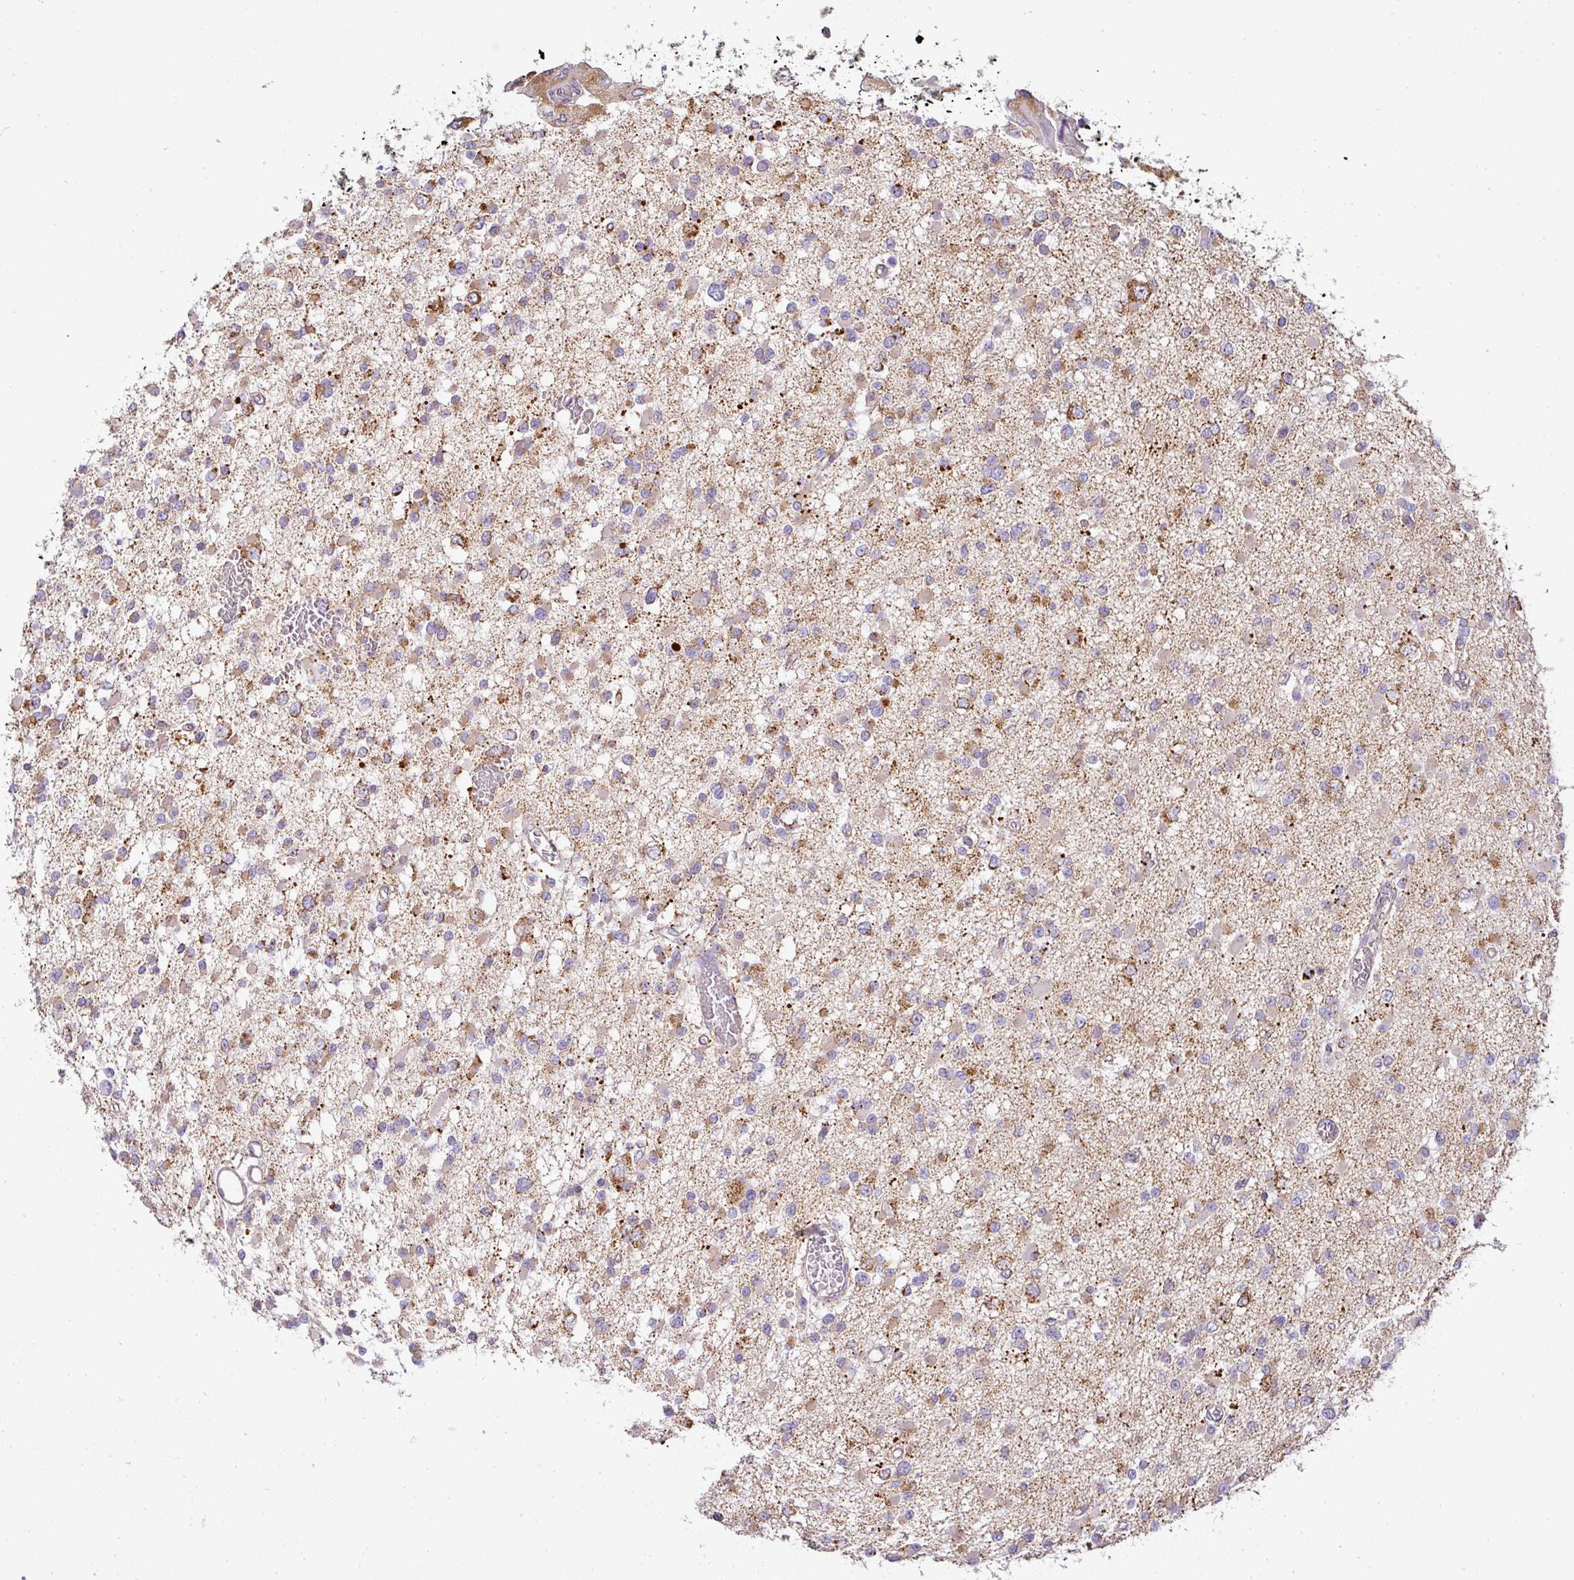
{"staining": {"intensity": "moderate", "quantity": "25%-75%", "location": "cytoplasmic/membranous"}, "tissue": "glioma", "cell_type": "Tumor cells", "image_type": "cancer", "snomed": [{"axis": "morphology", "description": "Glioma, malignant, Low grade"}, {"axis": "topography", "description": "Brain"}], "caption": "Tumor cells reveal moderate cytoplasmic/membranous expression in approximately 25%-75% of cells in glioma.", "gene": "ZNF211", "patient": {"sex": "female", "age": 22}}